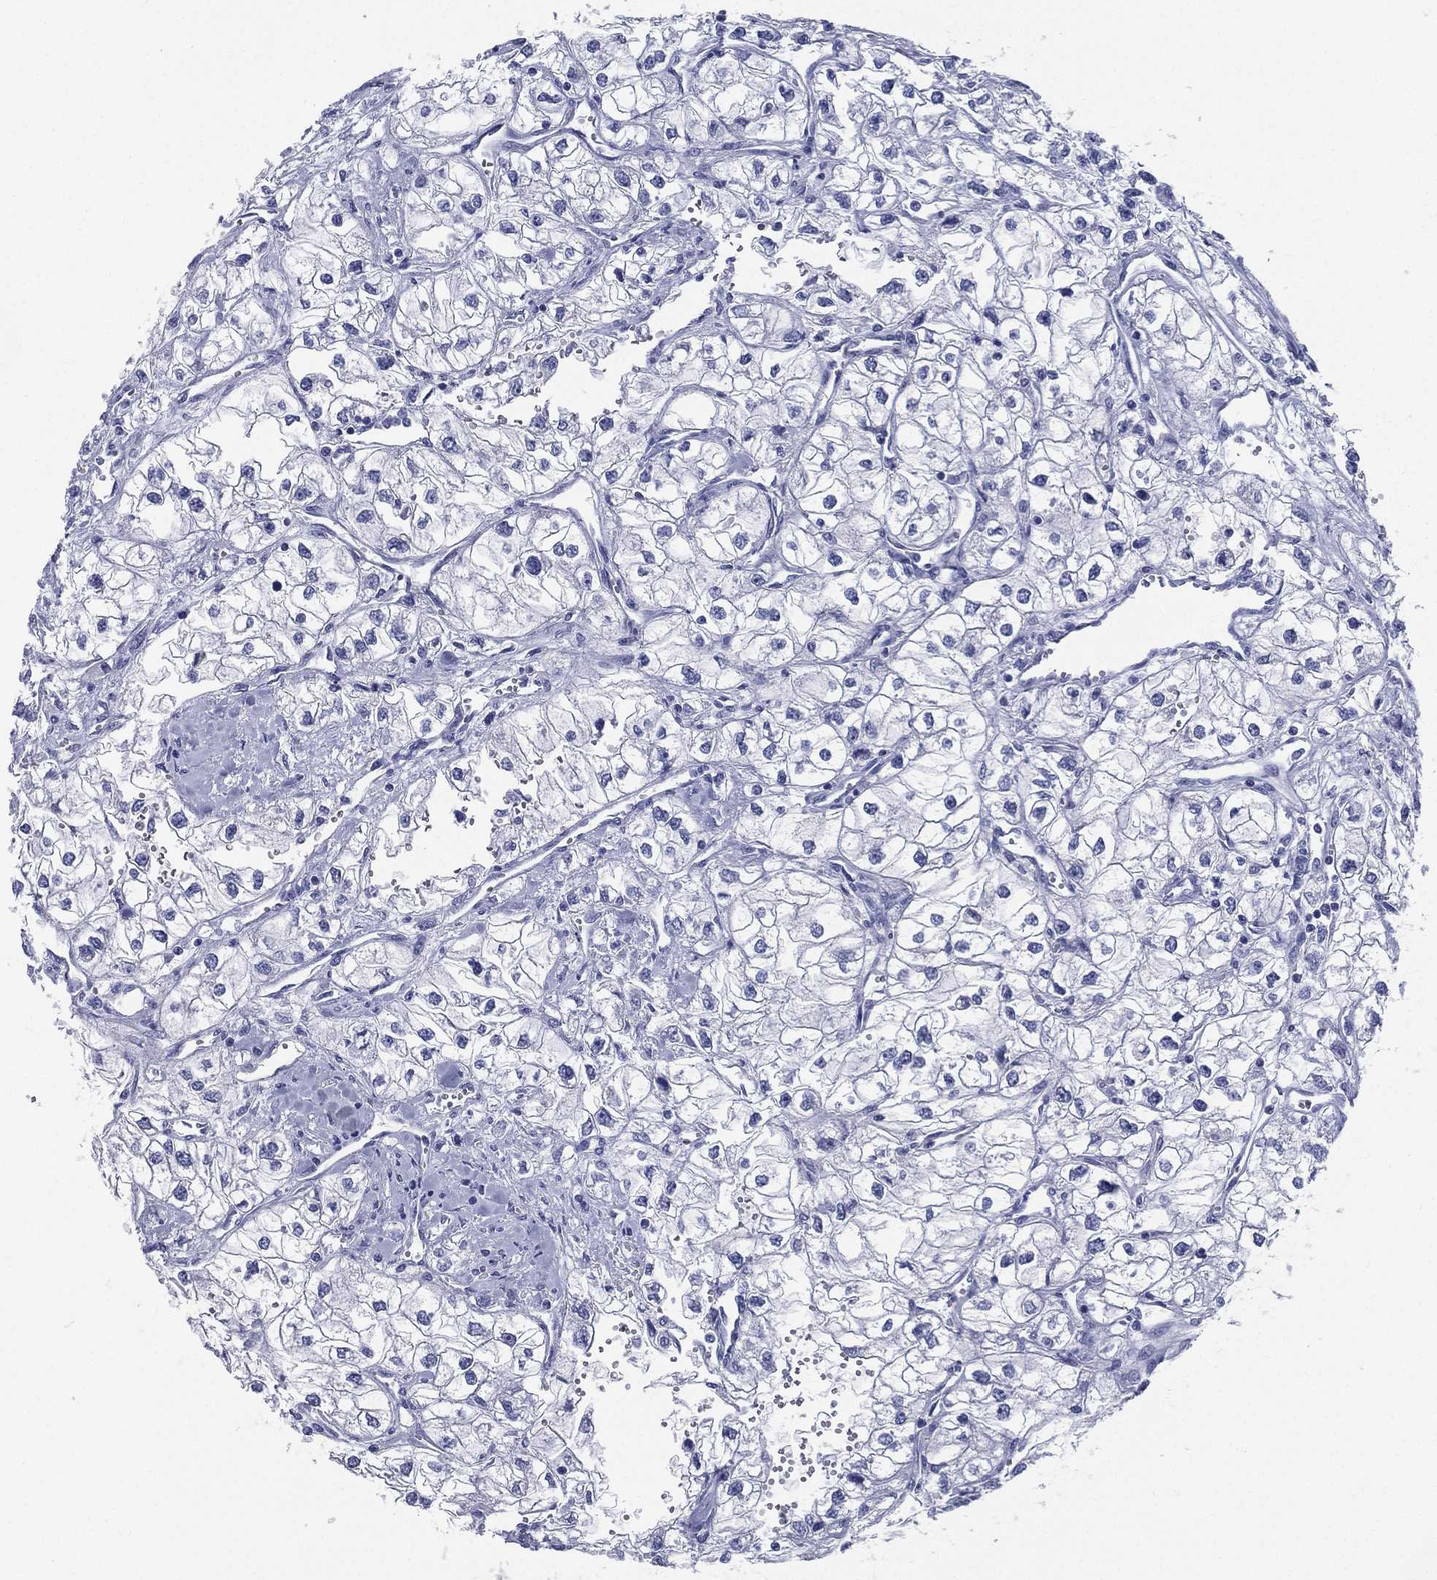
{"staining": {"intensity": "negative", "quantity": "none", "location": "none"}, "tissue": "renal cancer", "cell_type": "Tumor cells", "image_type": "cancer", "snomed": [{"axis": "morphology", "description": "Adenocarcinoma, NOS"}, {"axis": "topography", "description": "Kidney"}], "caption": "This is a micrograph of immunohistochemistry (IHC) staining of renal cancer, which shows no positivity in tumor cells.", "gene": "RSPH4A", "patient": {"sex": "male", "age": 59}}